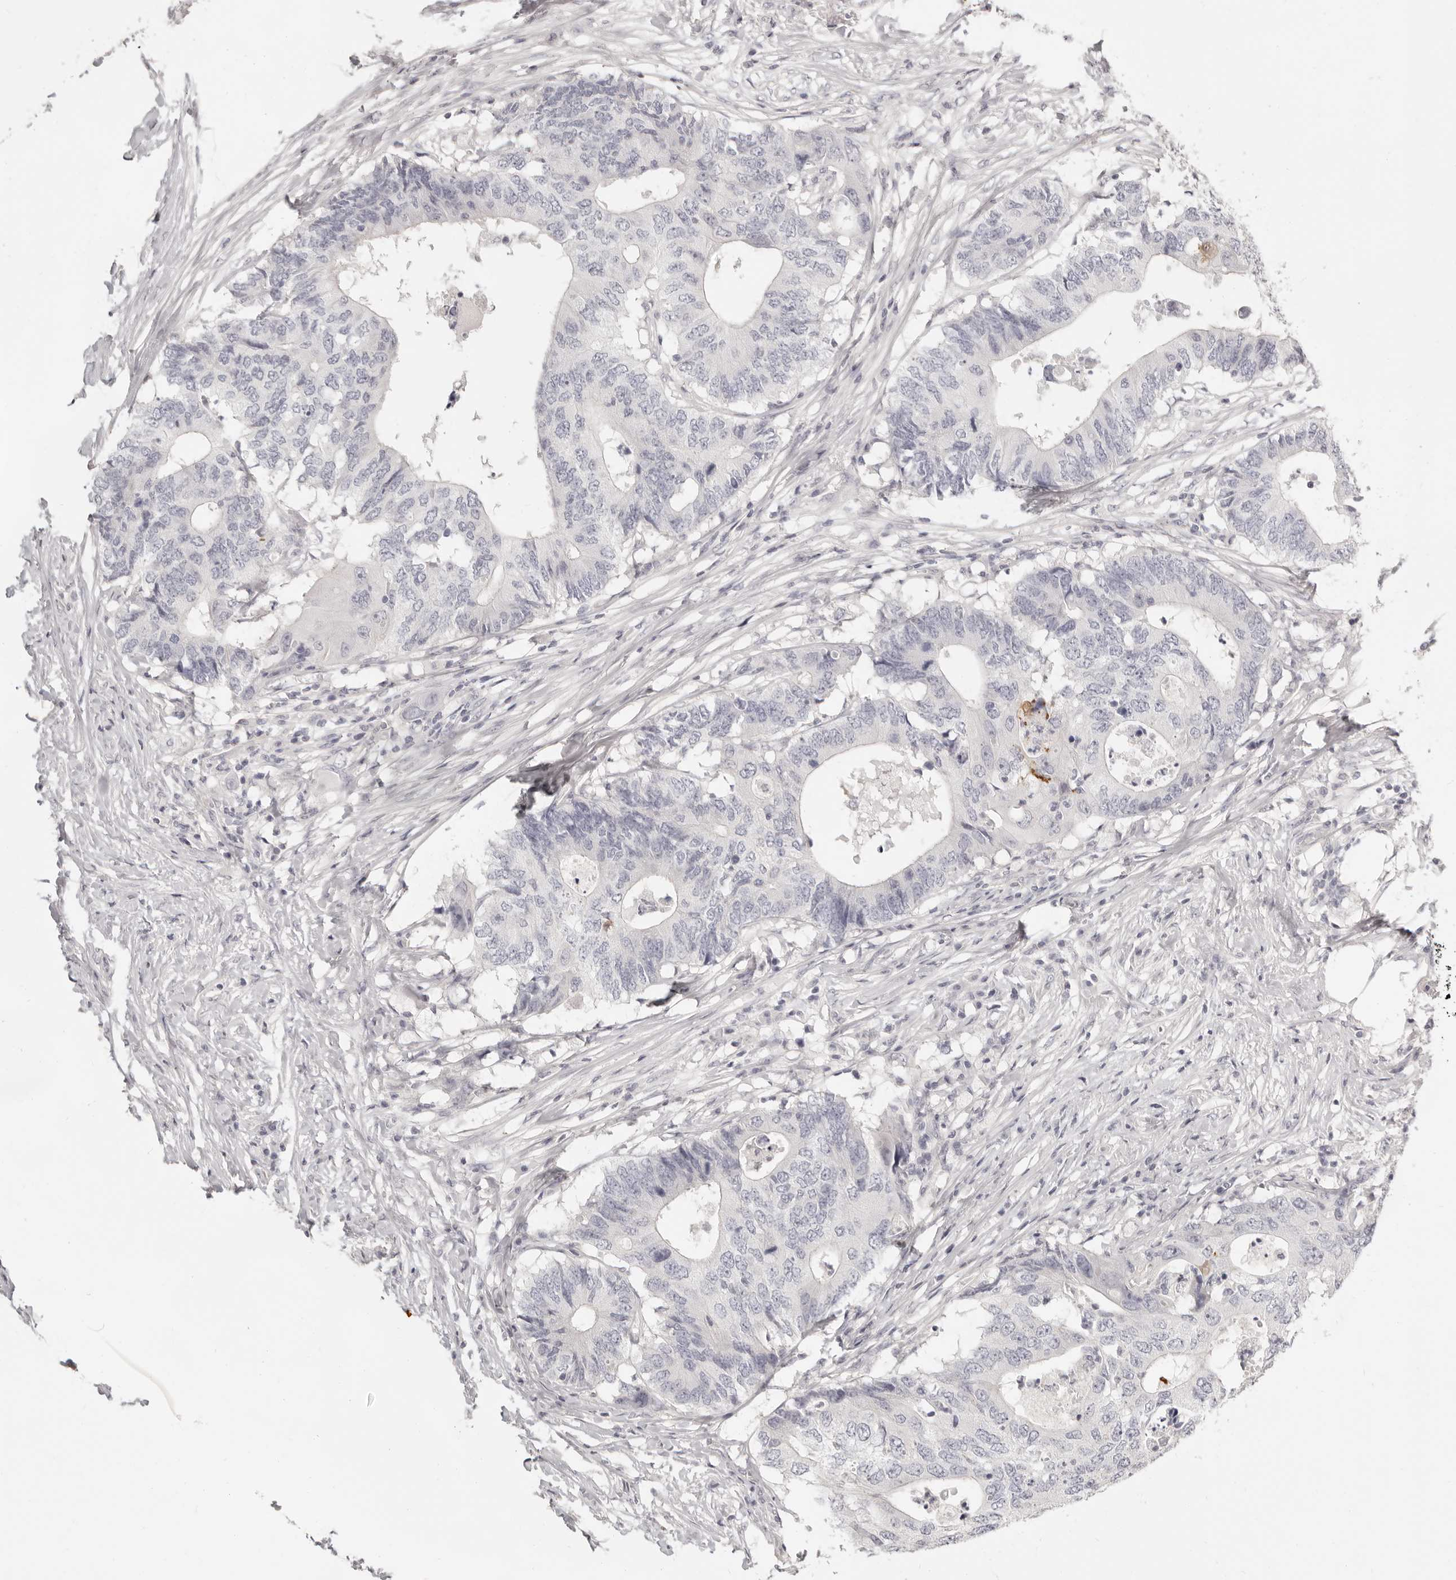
{"staining": {"intensity": "negative", "quantity": "none", "location": "none"}, "tissue": "colorectal cancer", "cell_type": "Tumor cells", "image_type": "cancer", "snomed": [{"axis": "morphology", "description": "Adenocarcinoma, NOS"}, {"axis": "topography", "description": "Colon"}], "caption": "Histopathology image shows no significant protein staining in tumor cells of adenocarcinoma (colorectal).", "gene": "FABP1", "patient": {"sex": "male", "age": 71}}